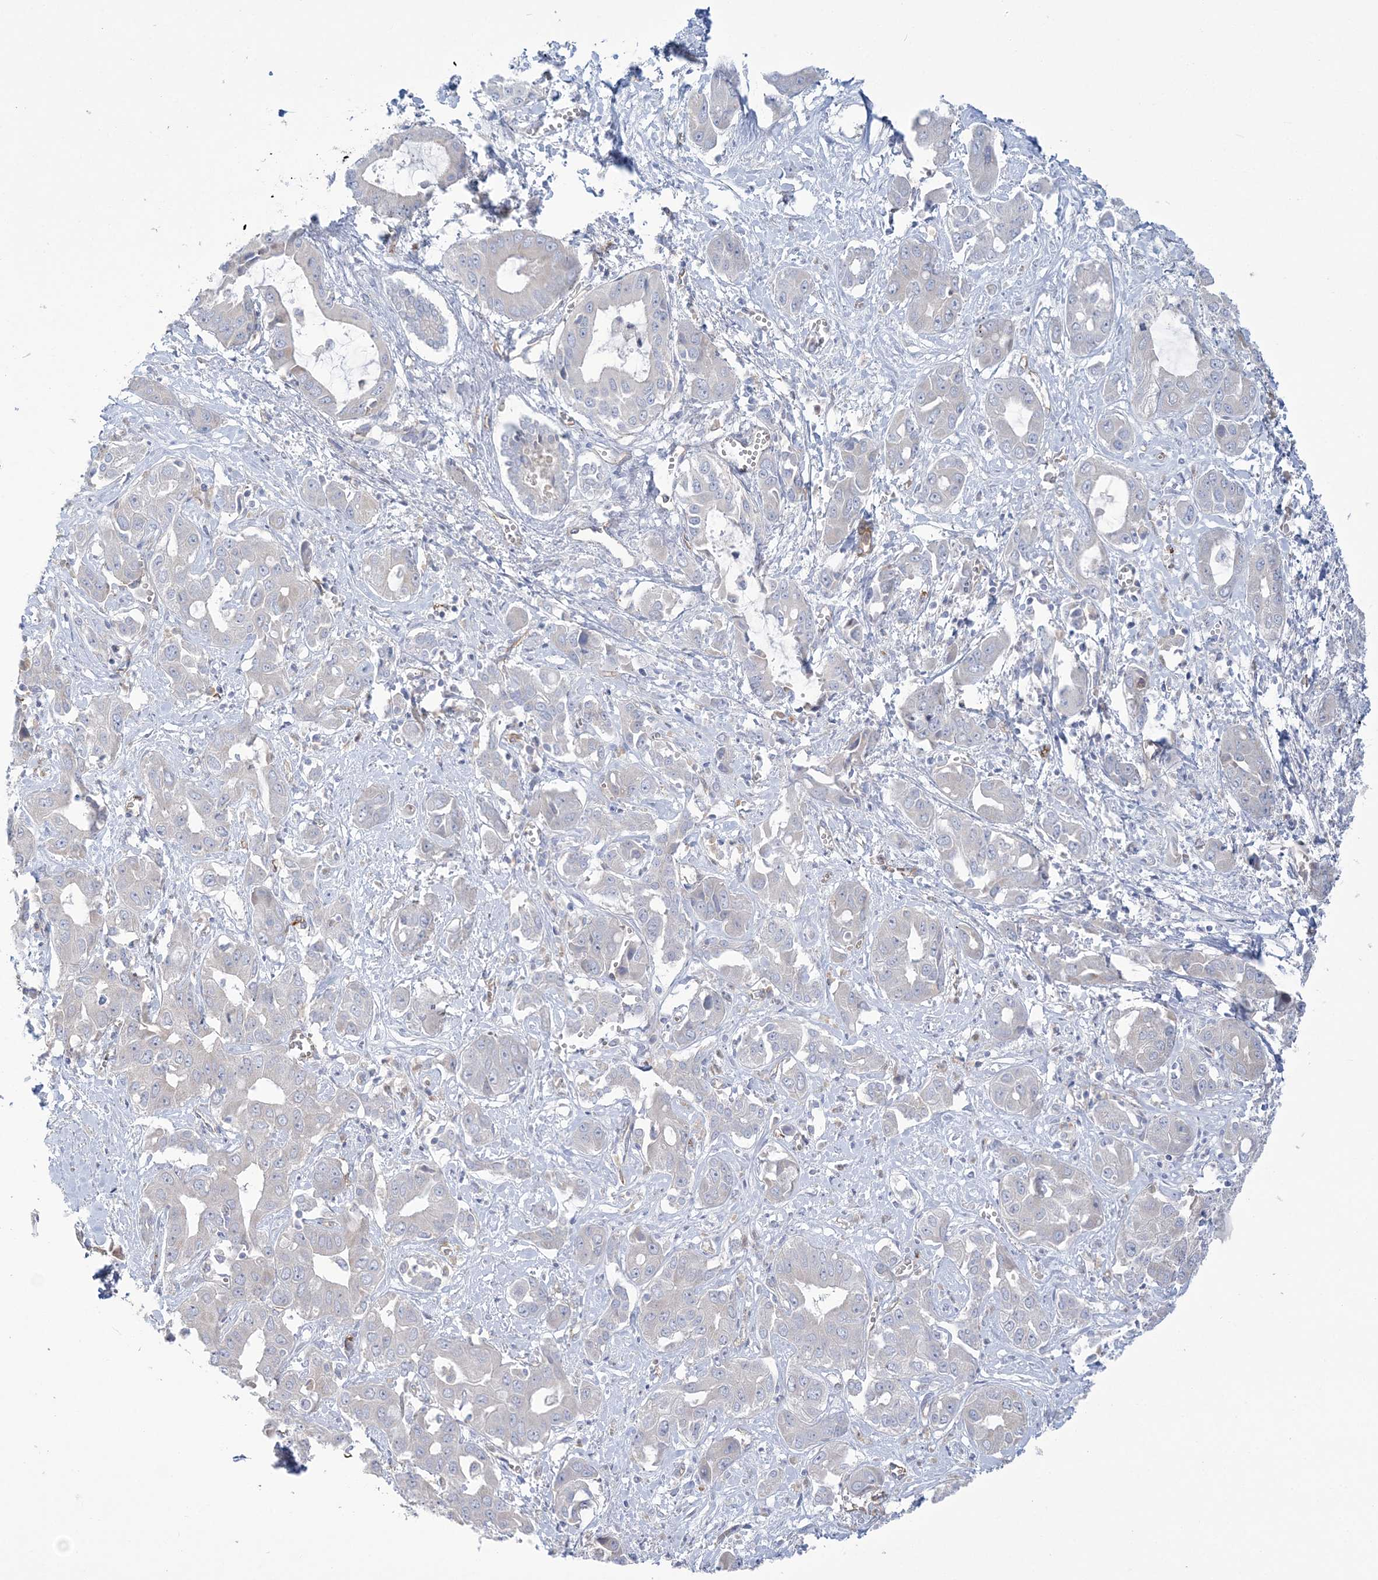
{"staining": {"intensity": "negative", "quantity": "none", "location": "none"}, "tissue": "liver cancer", "cell_type": "Tumor cells", "image_type": "cancer", "snomed": [{"axis": "morphology", "description": "Cholangiocarcinoma"}, {"axis": "topography", "description": "Liver"}], "caption": "The photomicrograph reveals no staining of tumor cells in liver cholangiocarcinoma.", "gene": "FARSB", "patient": {"sex": "female", "age": 52}}